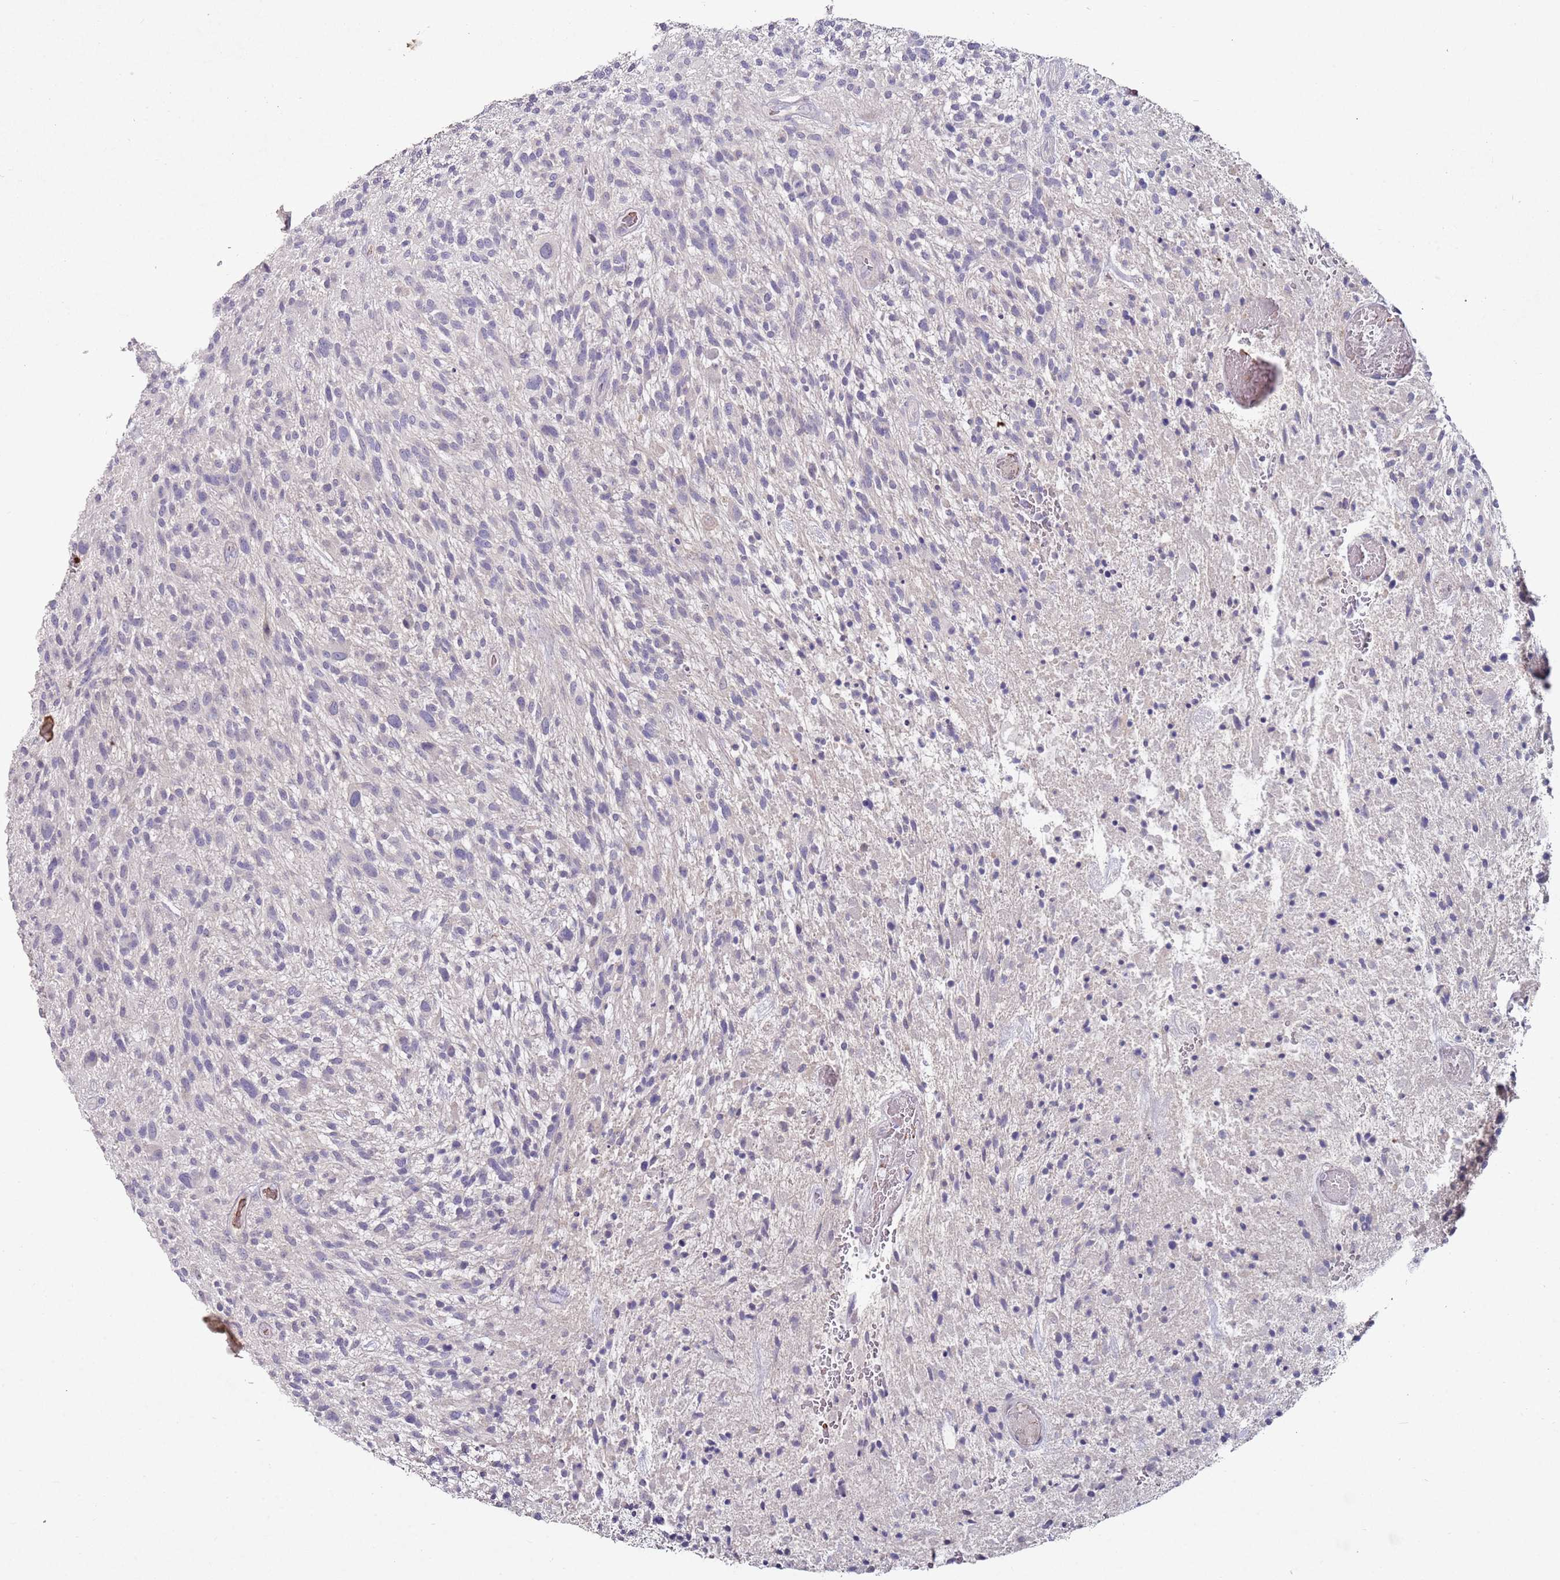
{"staining": {"intensity": "negative", "quantity": "none", "location": "none"}, "tissue": "glioma", "cell_type": "Tumor cells", "image_type": "cancer", "snomed": [{"axis": "morphology", "description": "Glioma, malignant, High grade"}, {"axis": "topography", "description": "Brain"}], "caption": "Protein analysis of glioma demonstrates no significant staining in tumor cells. Brightfield microscopy of immunohistochemistry (IHC) stained with DAB (3,3'-diaminobenzidine) (brown) and hematoxylin (blue), captured at high magnification.", "gene": "LACC1", "patient": {"sex": "male", "age": 47}}